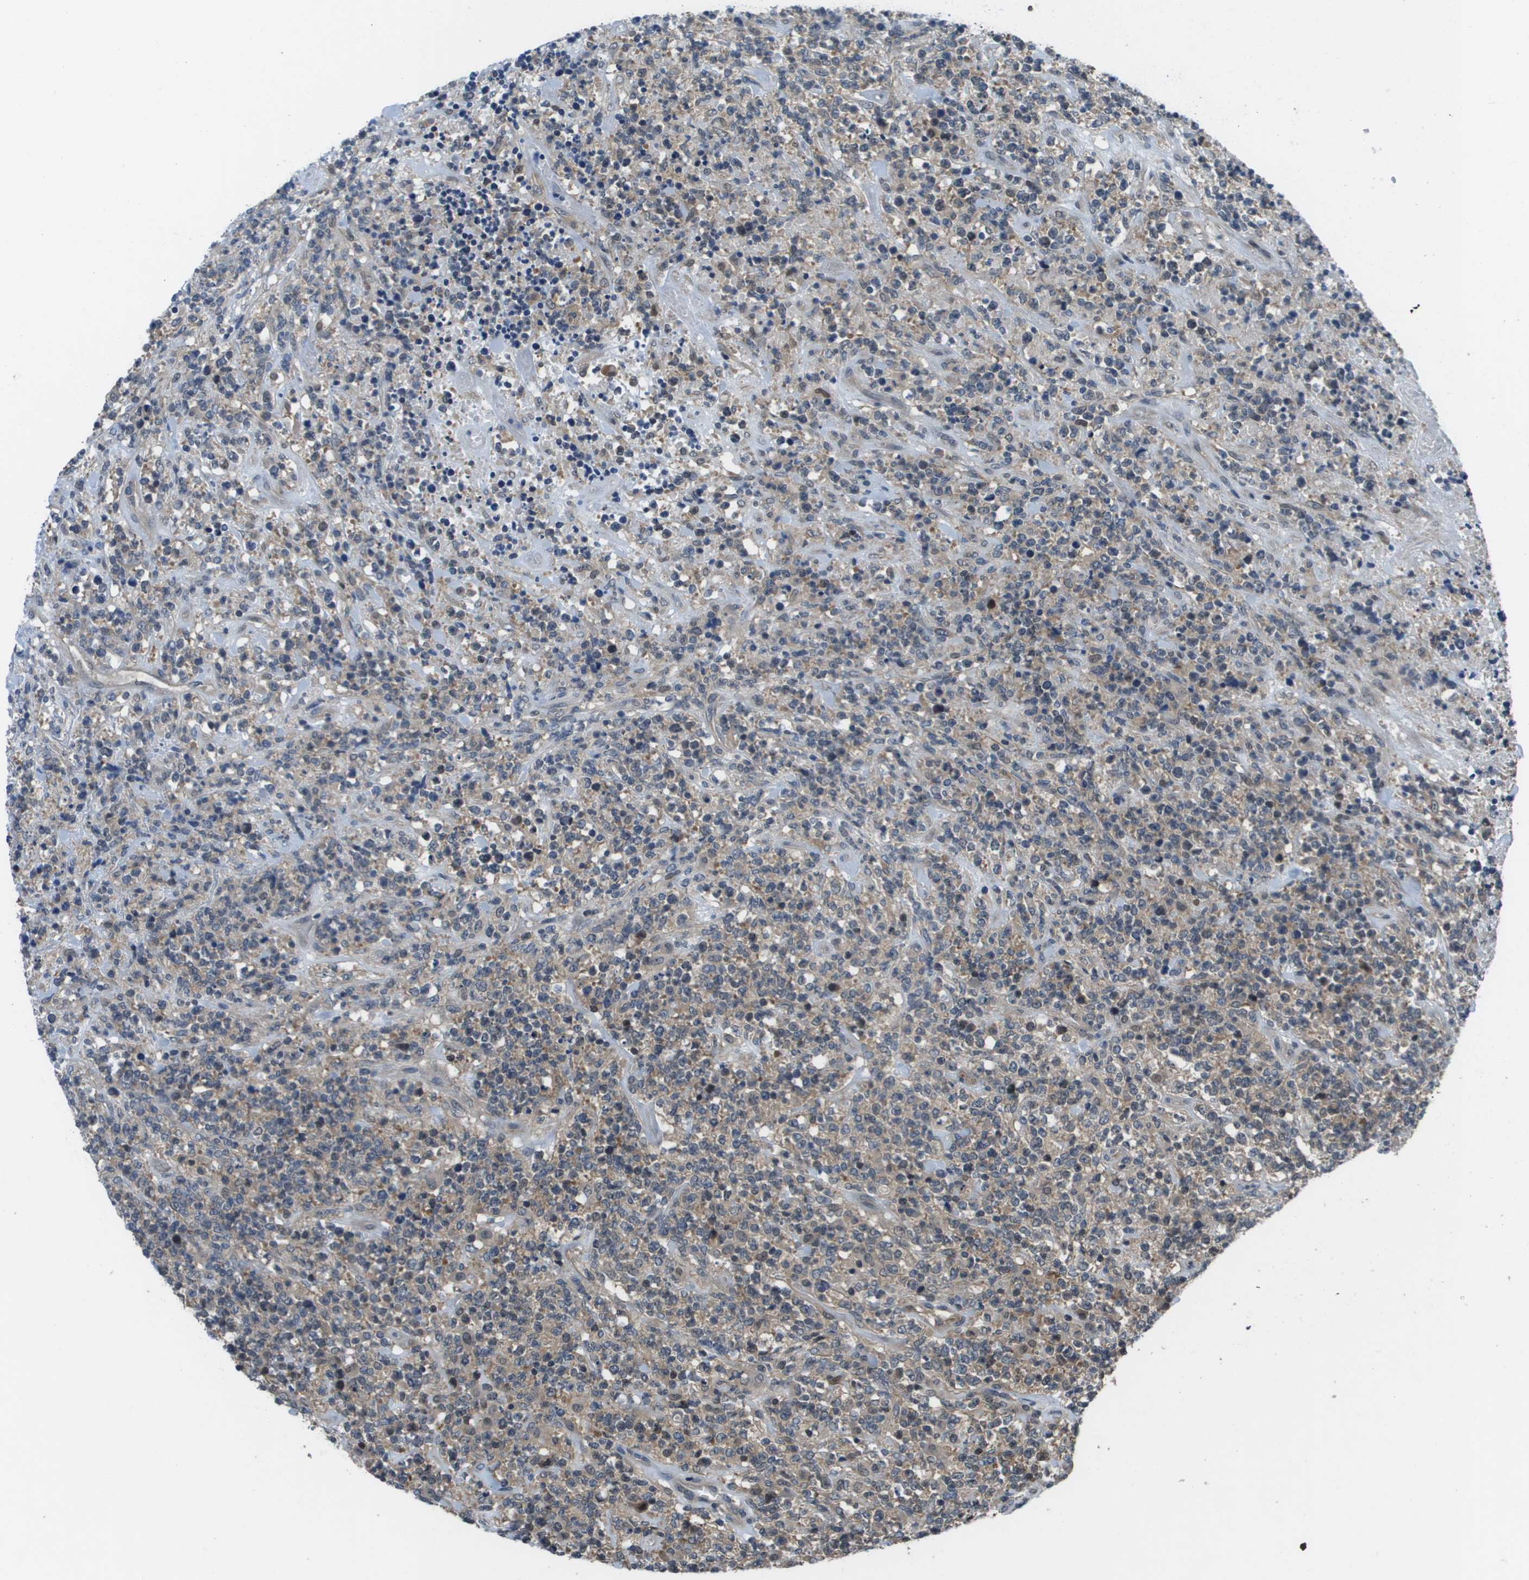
{"staining": {"intensity": "weak", "quantity": "<25%", "location": "cytoplasmic/membranous"}, "tissue": "lymphoma", "cell_type": "Tumor cells", "image_type": "cancer", "snomed": [{"axis": "morphology", "description": "Malignant lymphoma, non-Hodgkin's type, High grade"}, {"axis": "topography", "description": "Soft tissue"}], "caption": "Immunohistochemical staining of malignant lymphoma, non-Hodgkin's type (high-grade) displays no significant staining in tumor cells.", "gene": "ENPP5", "patient": {"sex": "male", "age": 18}}